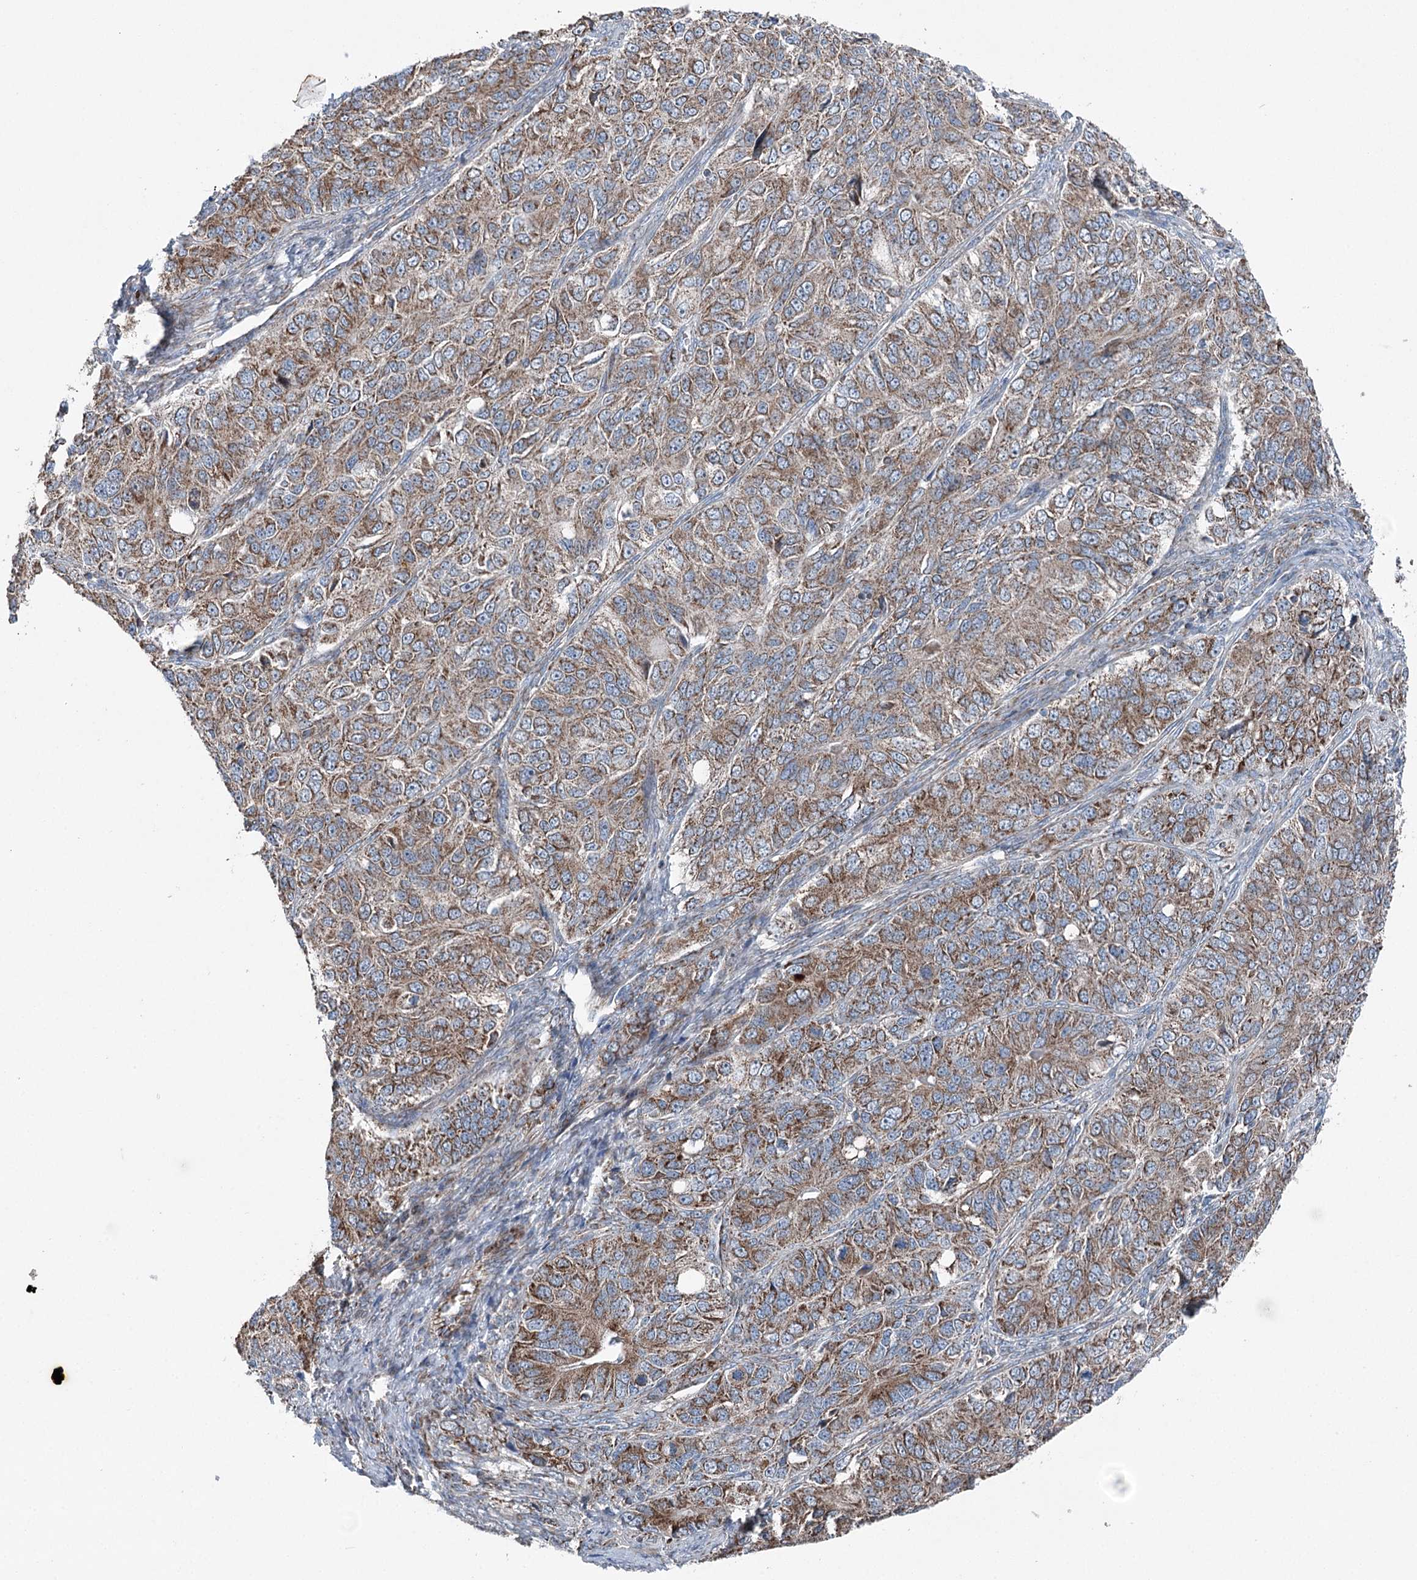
{"staining": {"intensity": "strong", "quantity": ">75%", "location": "cytoplasmic/membranous"}, "tissue": "ovarian cancer", "cell_type": "Tumor cells", "image_type": "cancer", "snomed": [{"axis": "morphology", "description": "Carcinoma, endometroid"}, {"axis": "topography", "description": "Ovary"}], "caption": "Immunohistochemical staining of human ovarian cancer displays high levels of strong cytoplasmic/membranous expression in approximately >75% of tumor cells. The protein of interest is stained brown, and the nuclei are stained in blue (DAB (3,3'-diaminobenzidine) IHC with brightfield microscopy, high magnification).", "gene": "UCN3", "patient": {"sex": "female", "age": 51}}